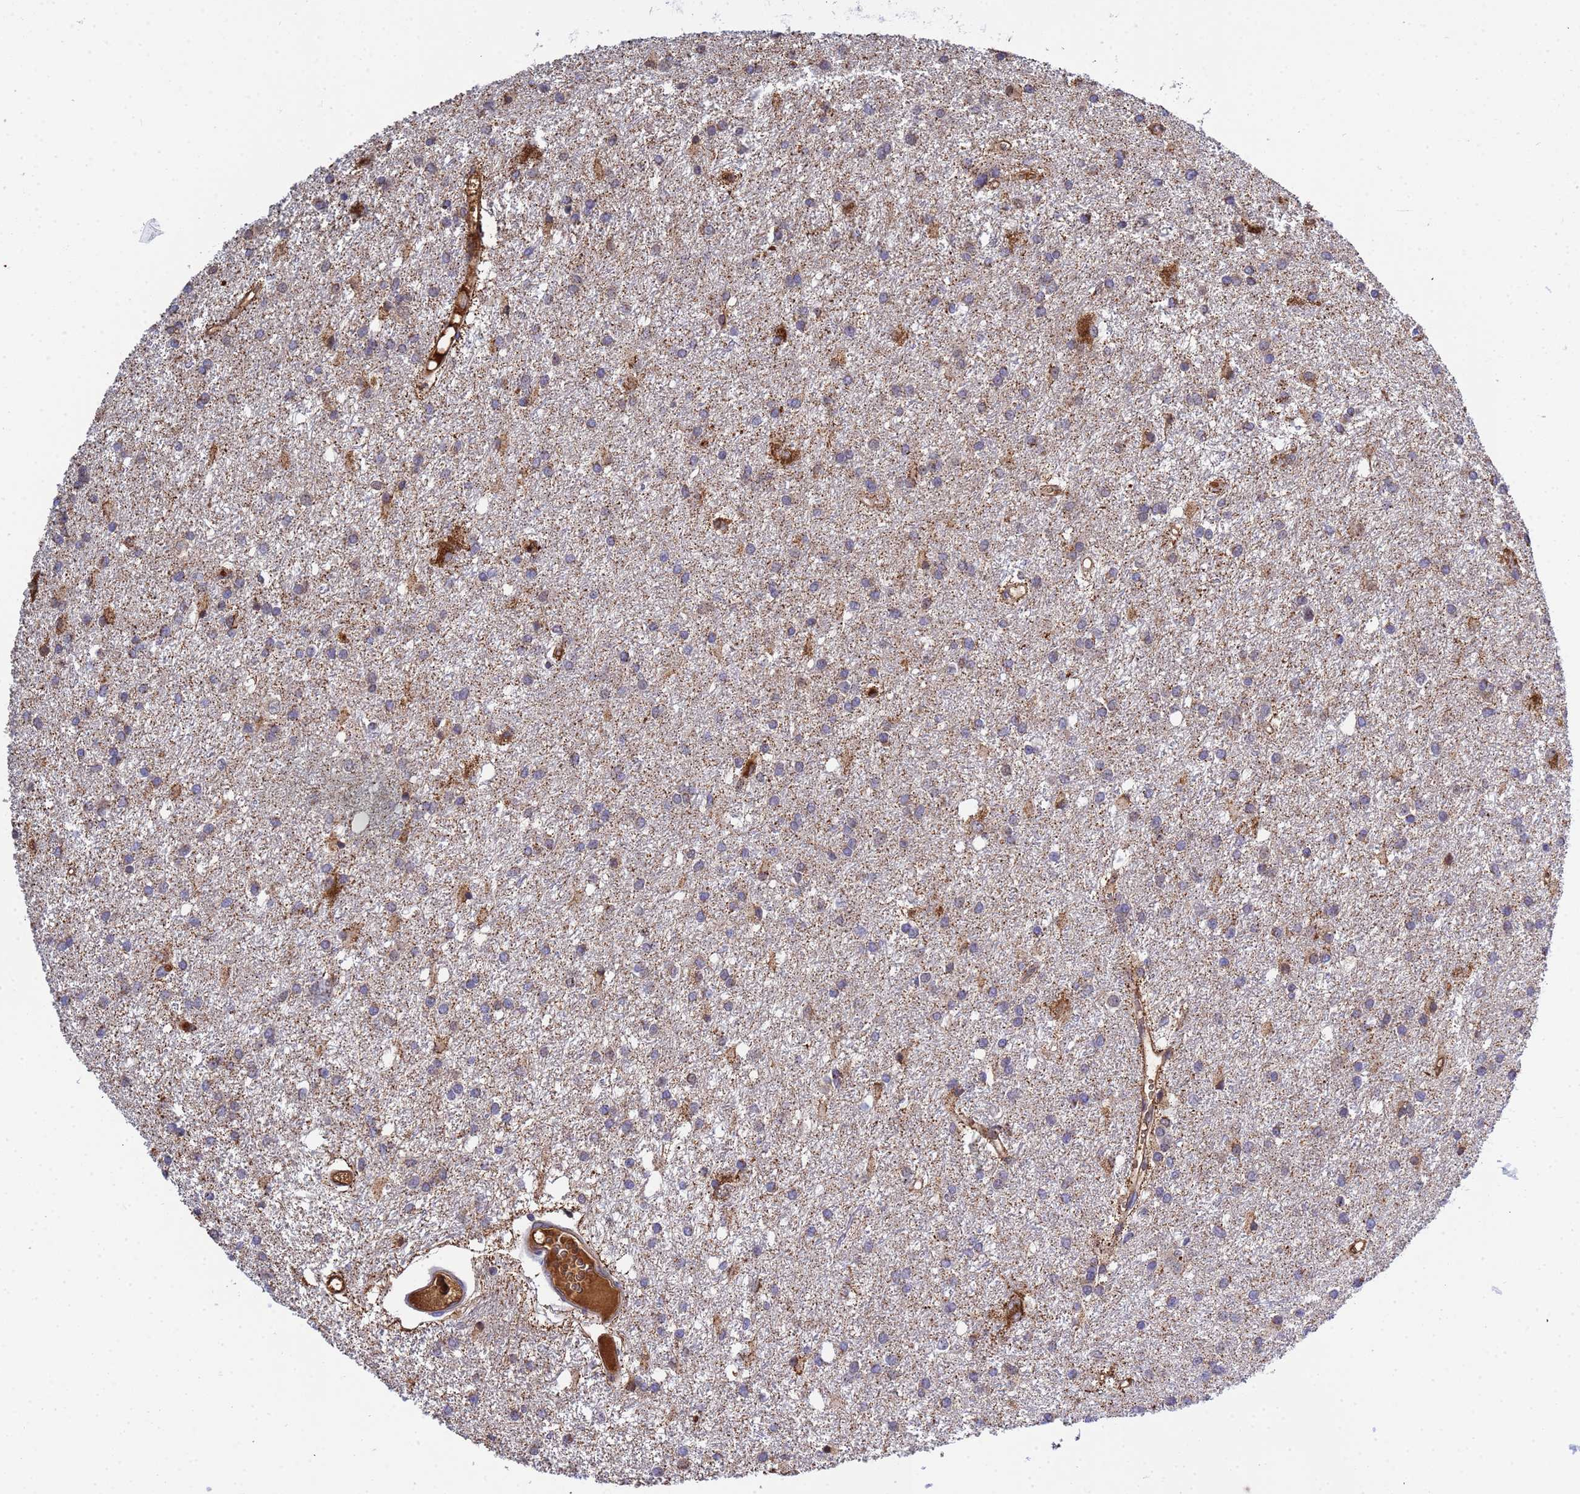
{"staining": {"intensity": "weak", "quantity": ">75%", "location": "cytoplasmic/membranous"}, "tissue": "glioma", "cell_type": "Tumor cells", "image_type": "cancer", "snomed": [{"axis": "morphology", "description": "Glioma, malignant, High grade"}, {"axis": "topography", "description": "Brain"}], "caption": "Weak cytoplasmic/membranous staining is seen in about >75% of tumor cells in malignant high-grade glioma. (brown staining indicates protein expression, while blue staining denotes nuclei).", "gene": "GLUD1", "patient": {"sex": "female", "age": 50}}